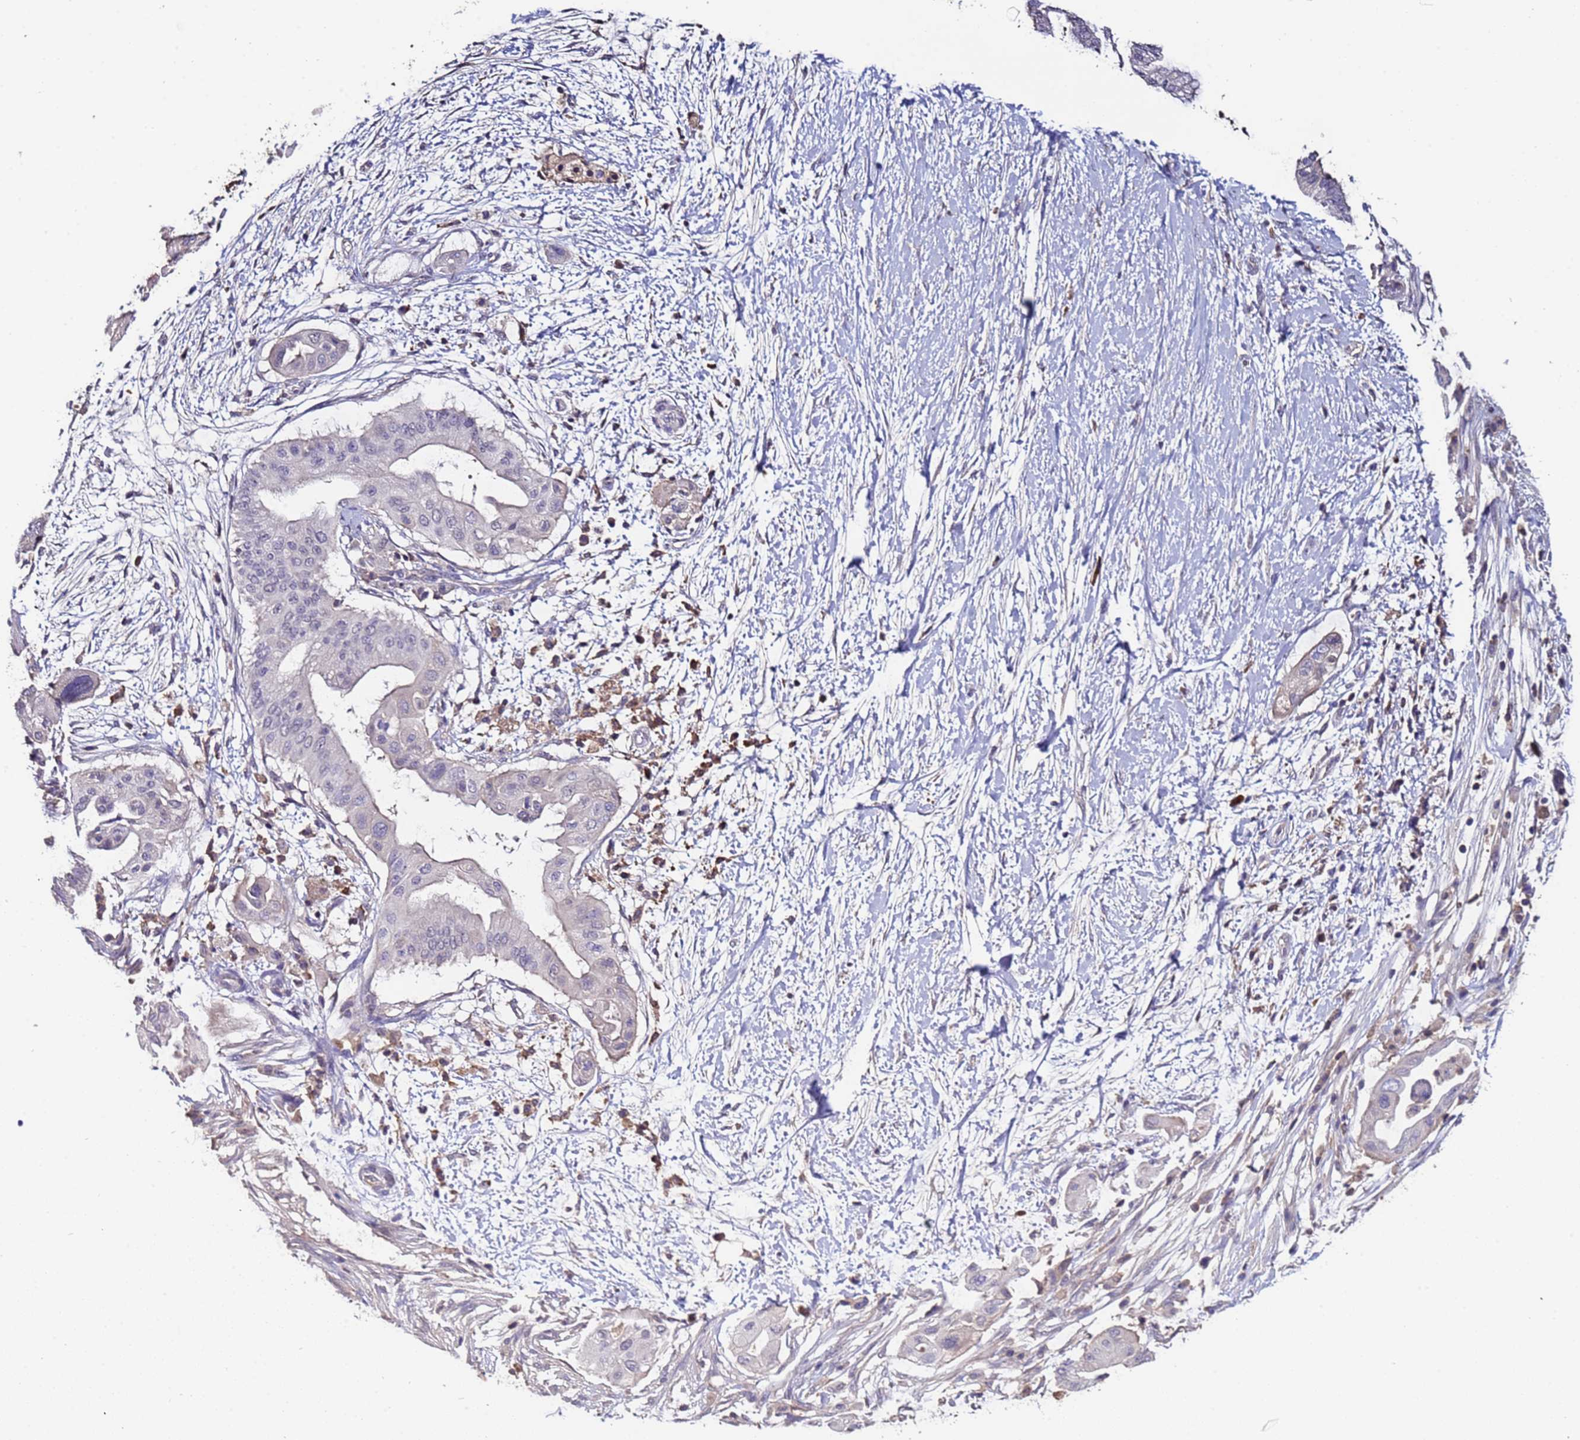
{"staining": {"intensity": "negative", "quantity": "none", "location": "none"}, "tissue": "pancreatic cancer", "cell_type": "Tumor cells", "image_type": "cancer", "snomed": [{"axis": "morphology", "description": "Adenocarcinoma, NOS"}, {"axis": "topography", "description": "Pancreas"}], "caption": "This photomicrograph is of pancreatic adenocarcinoma stained with IHC to label a protein in brown with the nuclei are counter-stained blue. There is no staining in tumor cells.", "gene": "ZNF248", "patient": {"sex": "male", "age": 68}}